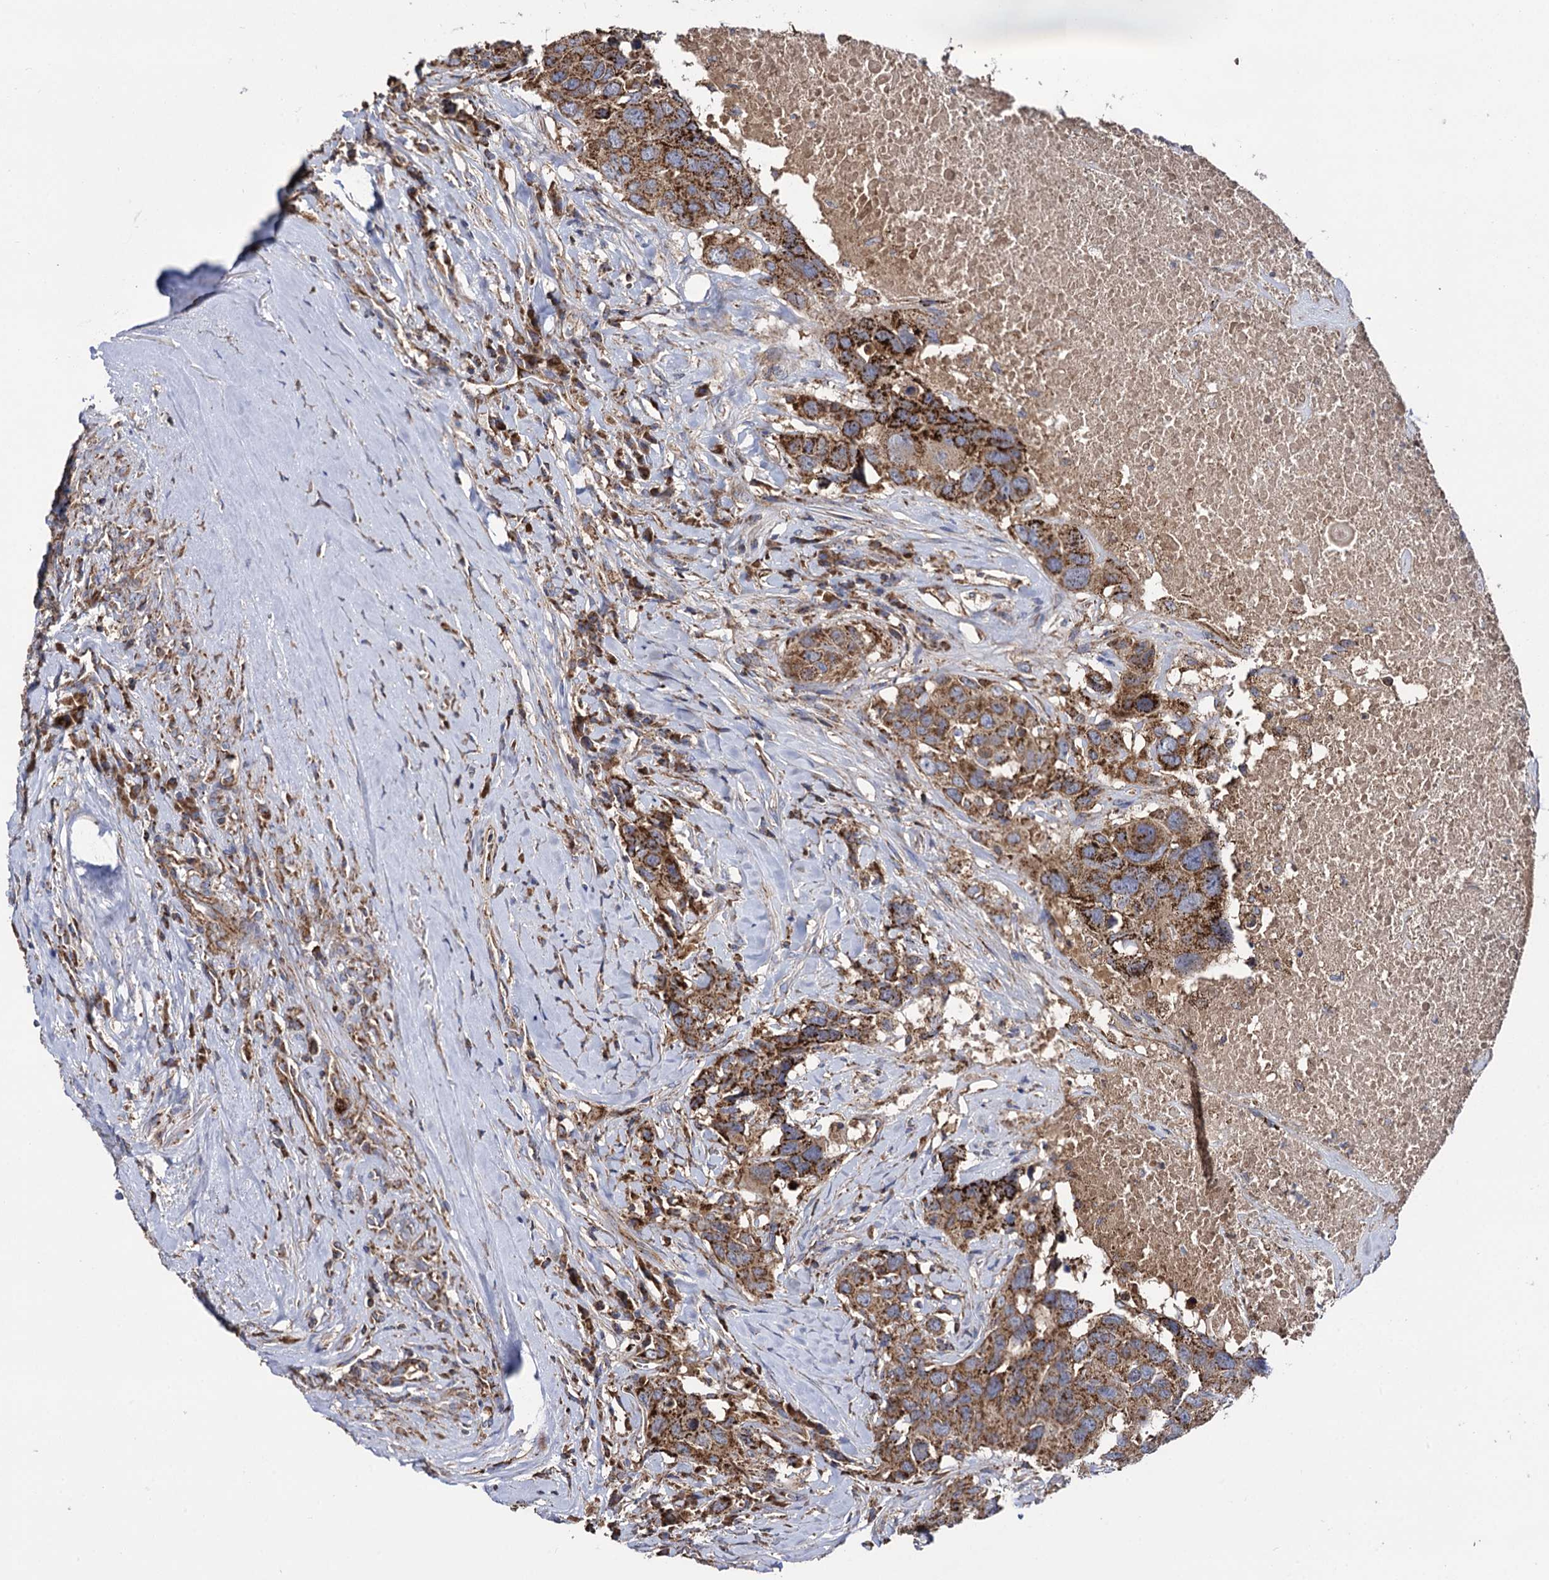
{"staining": {"intensity": "strong", "quantity": ">75%", "location": "cytoplasmic/membranous"}, "tissue": "head and neck cancer", "cell_type": "Tumor cells", "image_type": "cancer", "snomed": [{"axis": "morphology", "description": "Squamous cell carcinoma, NOS"}, {"axis": "topography", "description": "Head-Neck"}], "caption": "Protein expression analysis of human head and neck cancer (squamous cell carcinoma) reveals strong cytoplasmic/membranous staining in about >75% of tumor cells. (Brightfield microscopy of DAB IHC at high magnification).", "gene": "IQCH", "patient": {"sex": "male", "age": 66}}